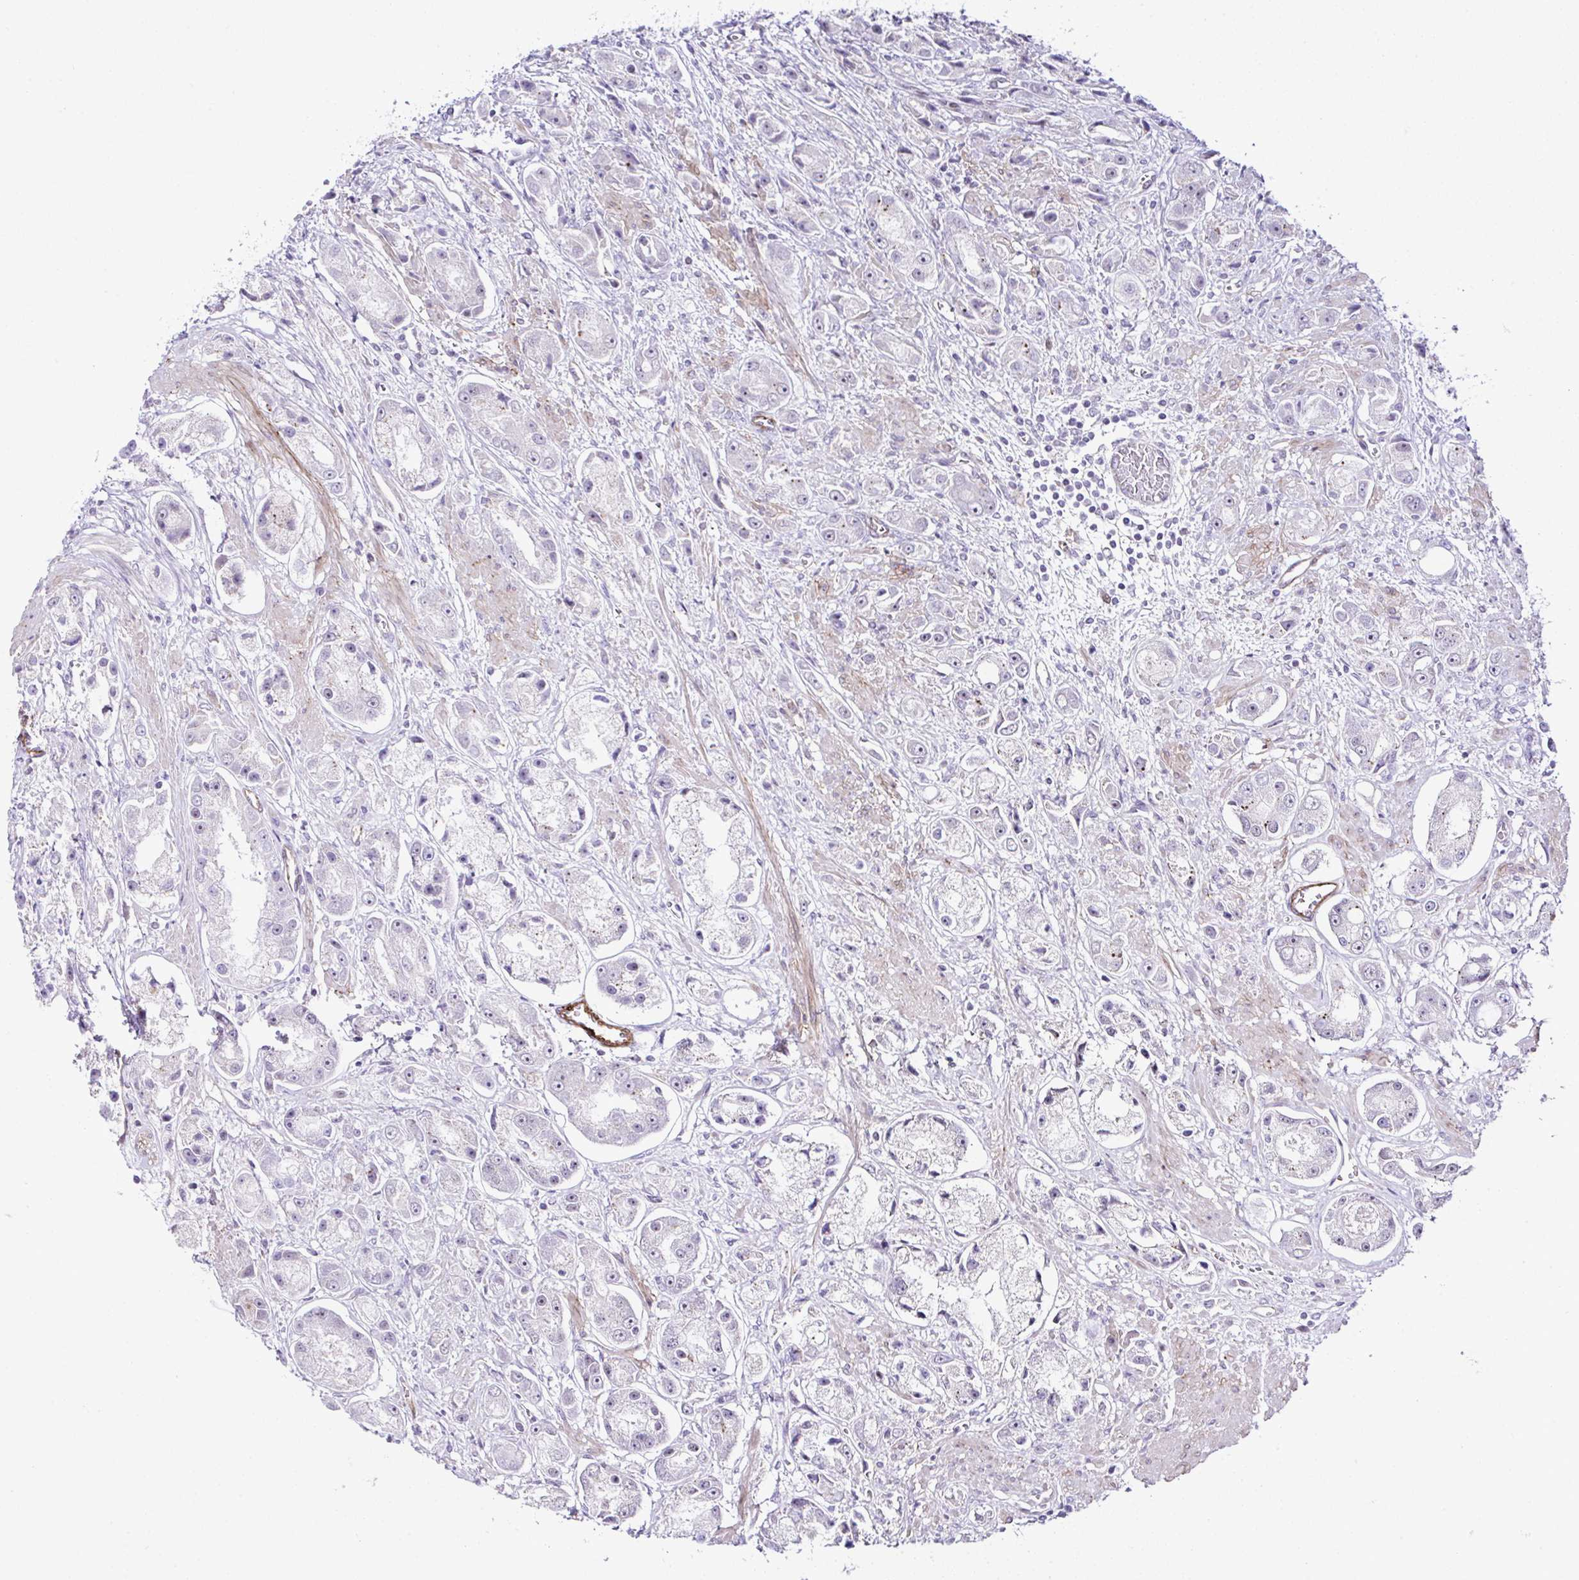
{"staining": {"intensity": "negative", "quantity": "none", "location": "none"}, "tissue": "prostate cancer", "cell_type": "Tumor cells", "image_type": "cancer", "snomed": [{"axis": "morphology", "description": "Adenocarcinoma, High grade"}, {"axis": "topography", "description": "Prostate"}], "caption": "Immunohistochemical staining of prostate cancer reveals no significant positivity in tumor cells.", "gene": "FBXO34", "patient": {"sex": "male", "age": 67}}